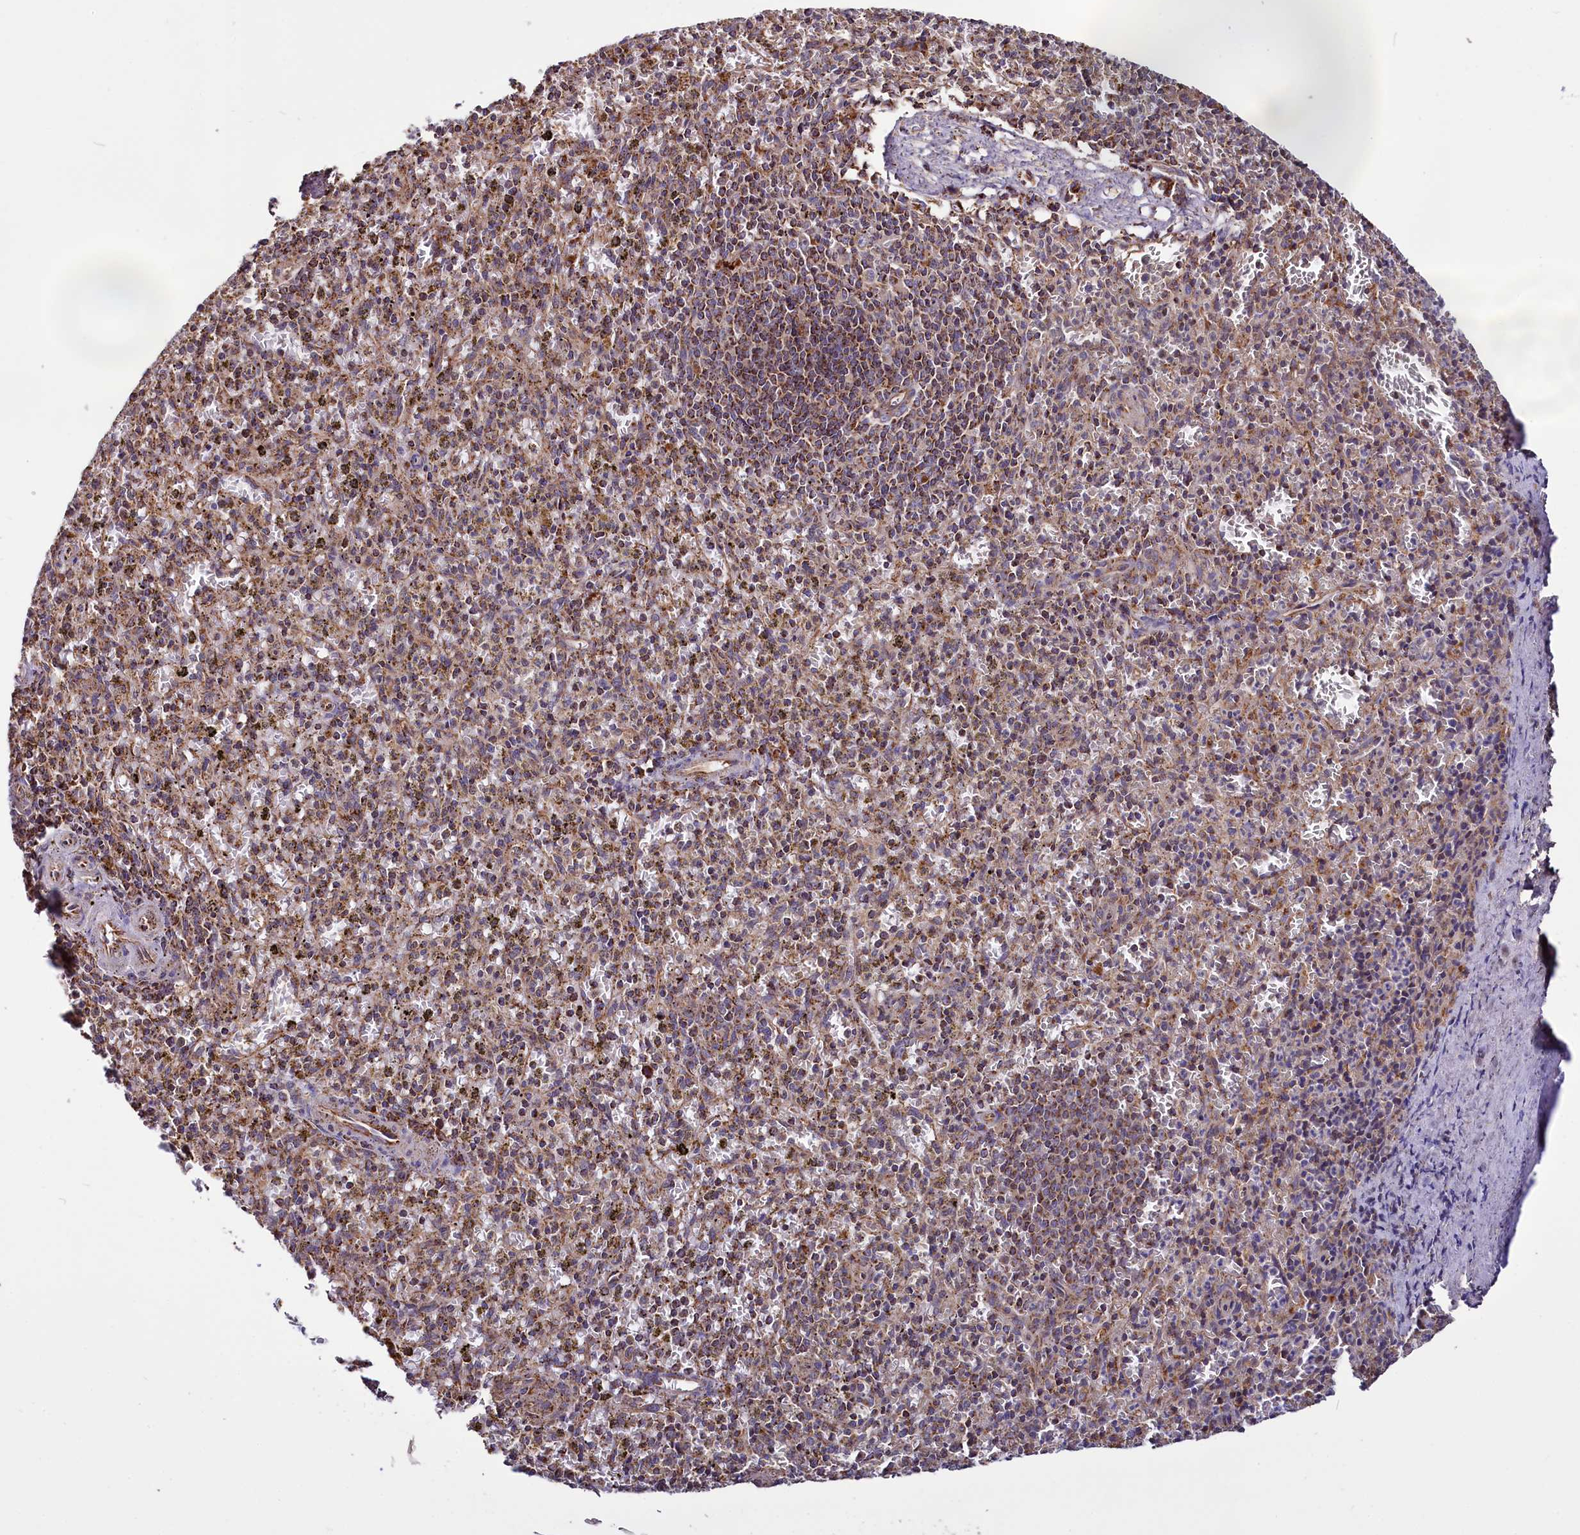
{"staining": {"intensity": "moderate", "quantity": "25%-75%", "location": "cytoplasmic/membranous"}, "tissue": "spleen", "cell_type": "Cells in red pulp", "image_type": "normal", "snomed": [{"axis": "morphology", "description": "Normal tissue, NOS"}, {"axis": "topography", "description": "Spleen"}], "caption": "Immunohistochemical staining of unremarkable spleen displays 25%-75% levels of moderate cytoplasmic/membranous protein expression in approximately 25%-75% of cells in red pulp.", "gene": "NUDT15", "patient": {"sex": "male", "age": 72}}